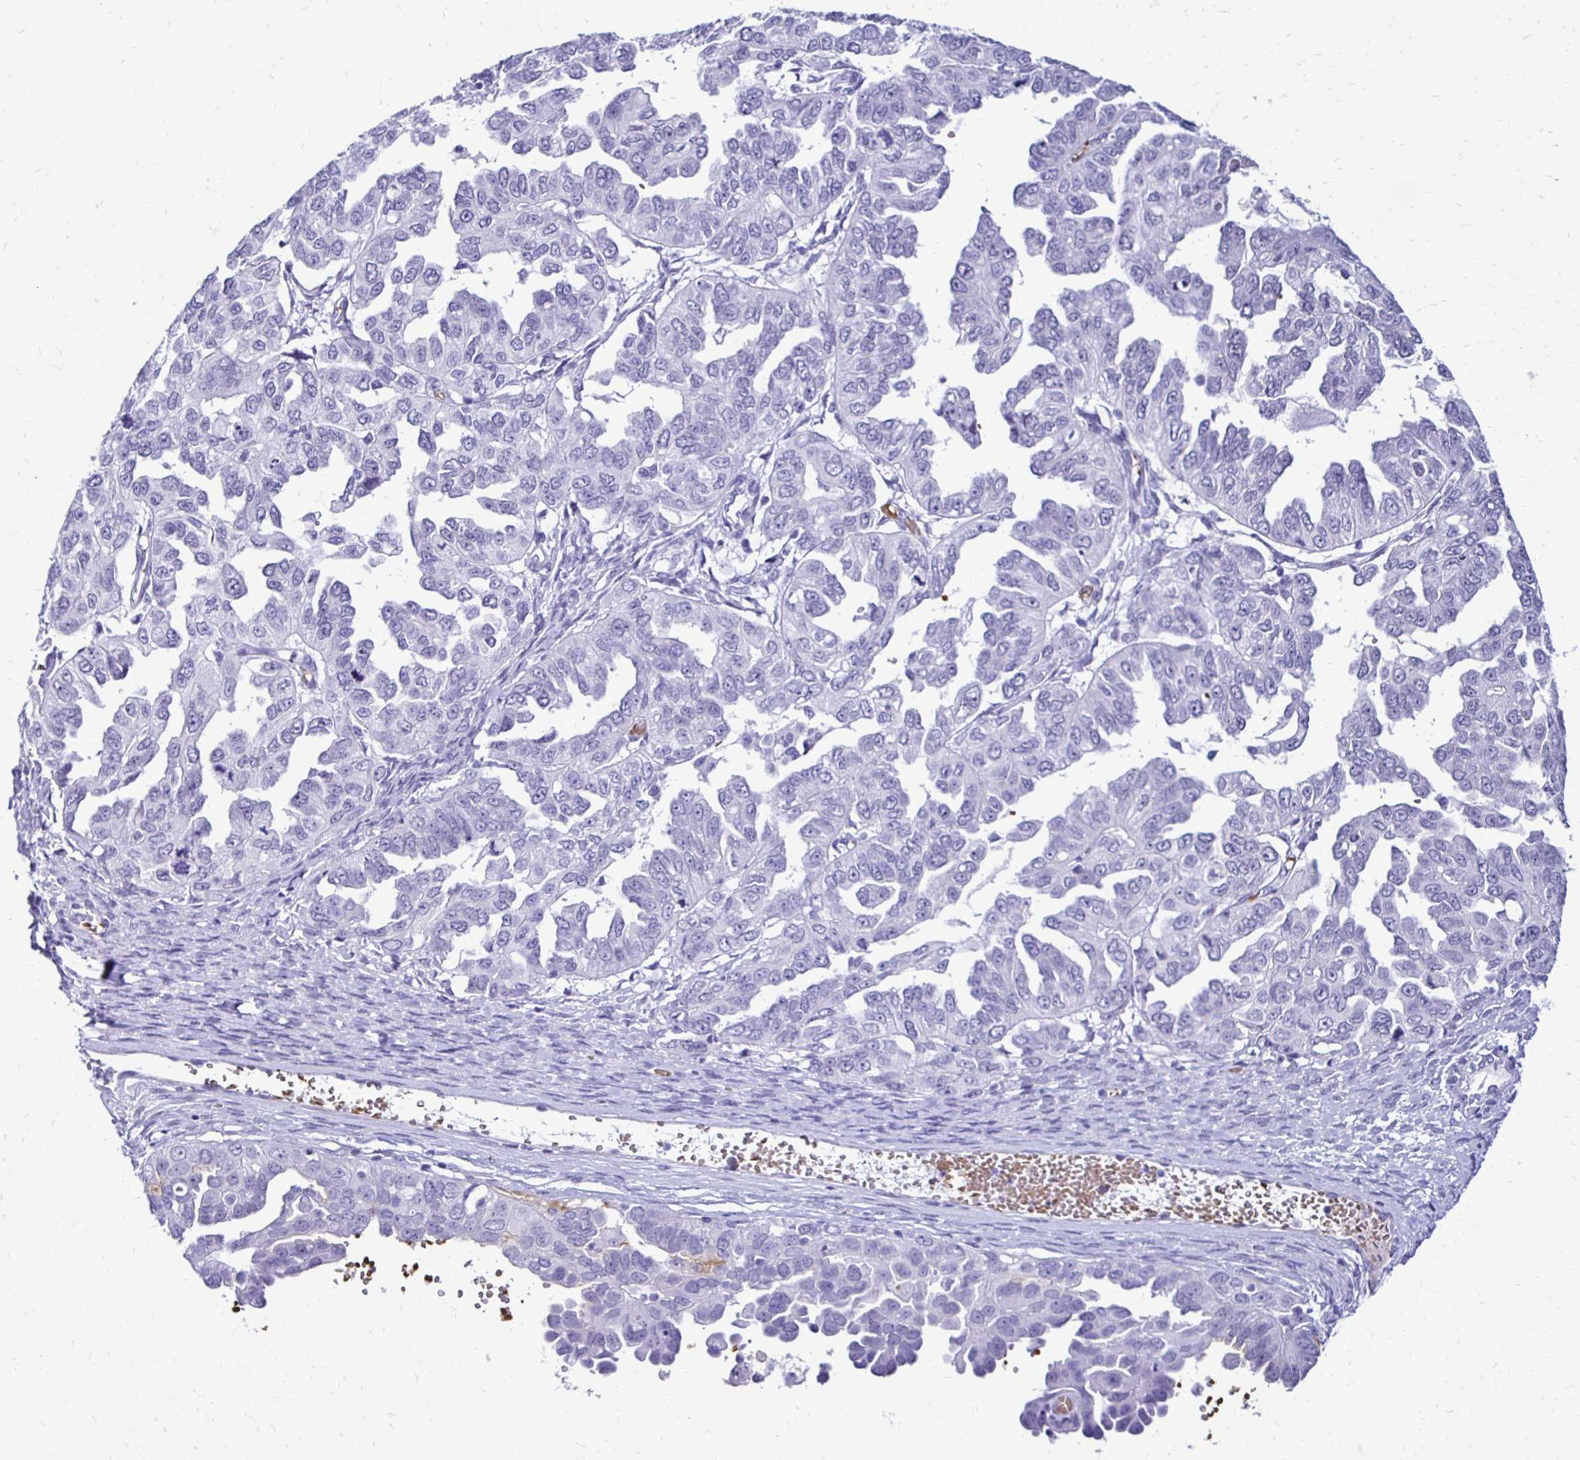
{"staining": {"intensity": "negative", "quantity": "none", "location": "none"}, "tissue": "ovarian cancer", "cell_type": "Tumor cells", "image_type": "cancer", "snomed": [{"axis": "morphology", "description": "Cystadenocarcinoma, serous, NOS"}, {"axis": "topography", "description": "Ovary"}], "caption": "This micrograph is of serous cystadenocarcinoma (ovarian) stained with immunohistochemistry (IHC) to label a protein in brown with the nuclei are counter-stained blue. There is no expression in tumor cells.", "gene": "RHBDL3", "patient": {"sex": "female", "age": 53}}